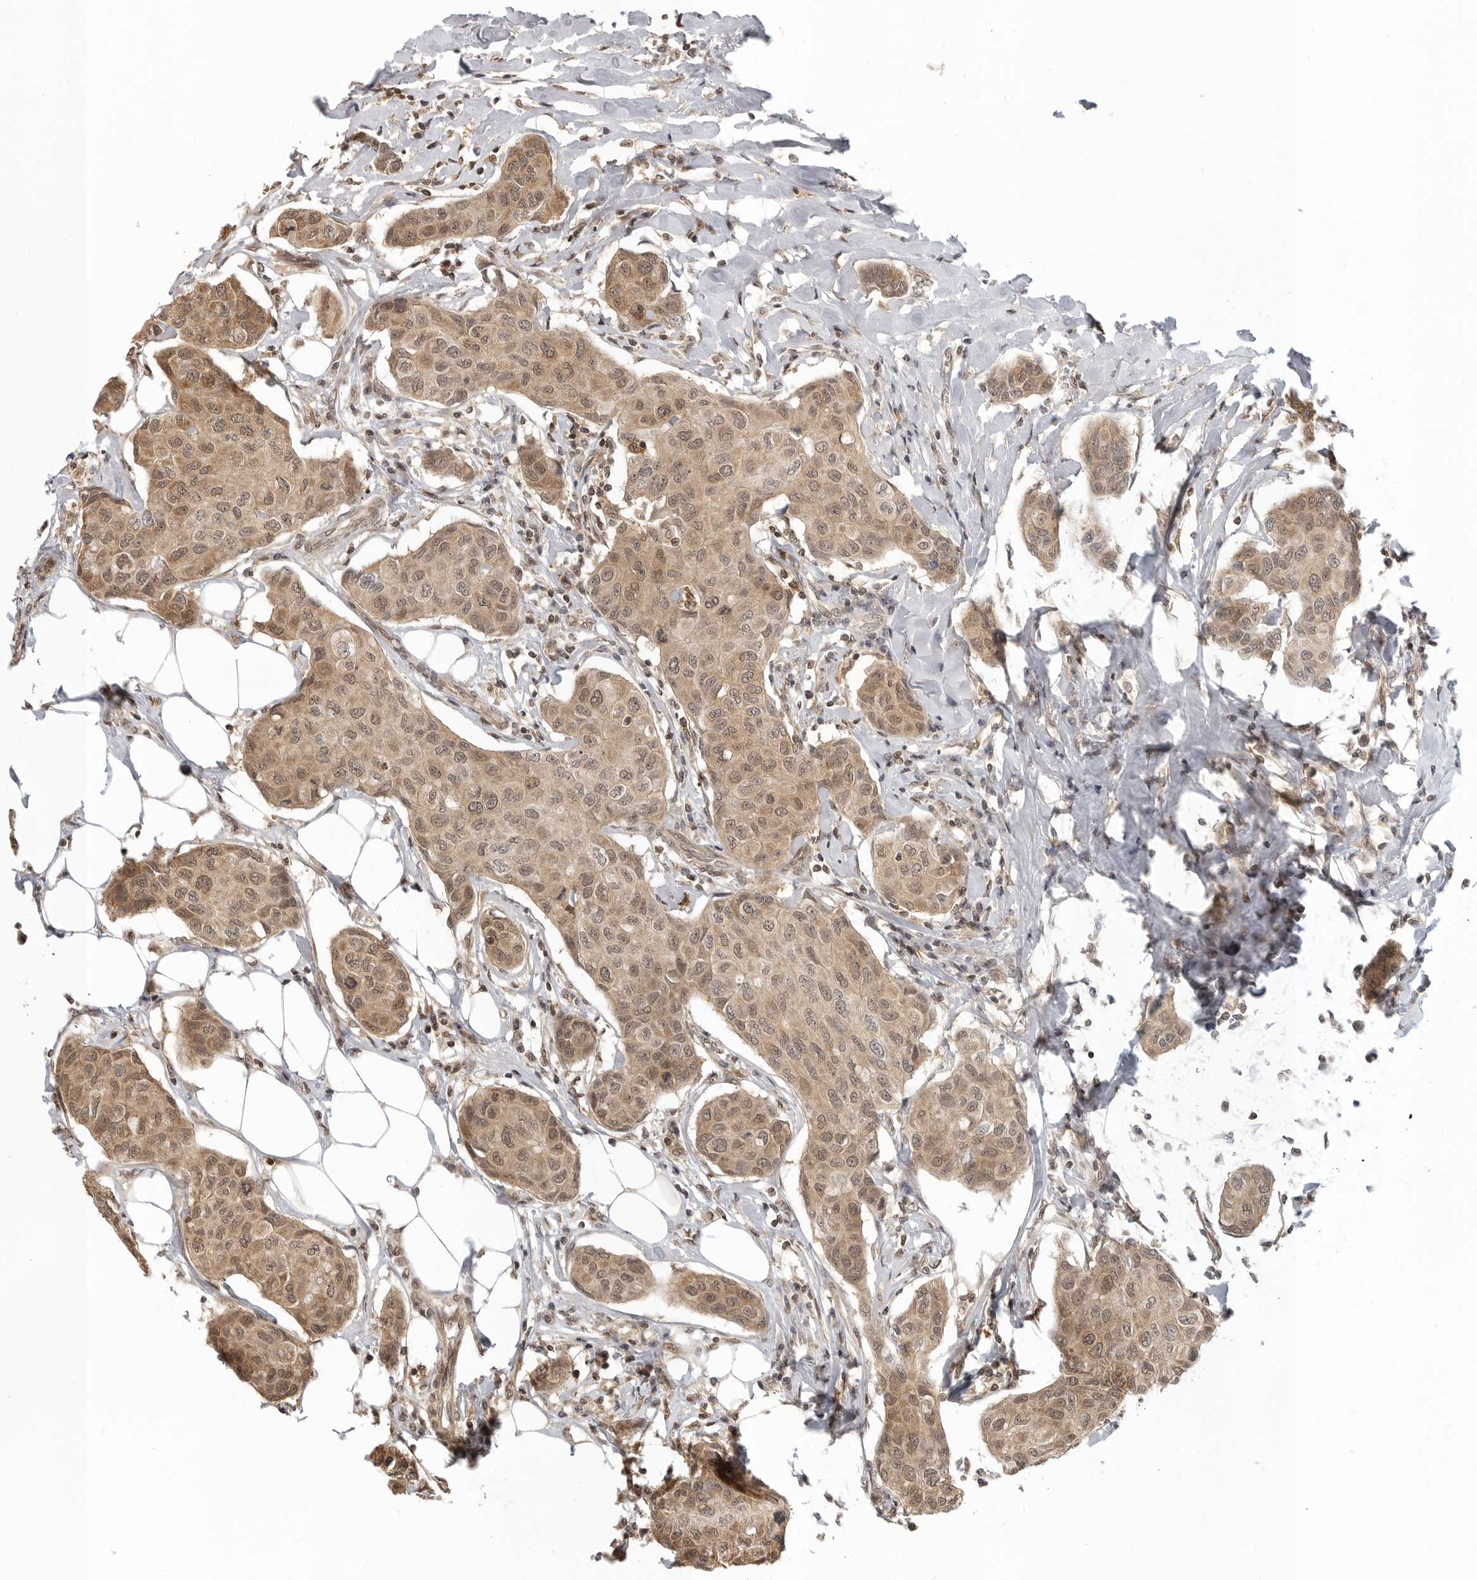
{"staining": {"intensity": "moderate", "quantity": ">75%", "location": "cytoplasmic/membranous,nuclear"}, "tissue": "breast cancer", "cell_type": "Tumor cells", "image_type": "cancer", "snomed": [{"axis": "morphology", "description": "Duct carcinoma"}, {"axis": "topography", "description": "Breast"}], "caption": "Immunohistochemistry (IHC) of human breast cancer (invasive ductal carcinoma) shows medium levels of moderate cytoplasmic/membranous and nuclear positivity in about >75% of tumor cells. The staining is performed using DAB brown chromogen to label protein expression. The nuclei are counter-stained blue using hematoxylin.", "gene": "SZRD1", "patient": {"sex": "female", "age": 80}}